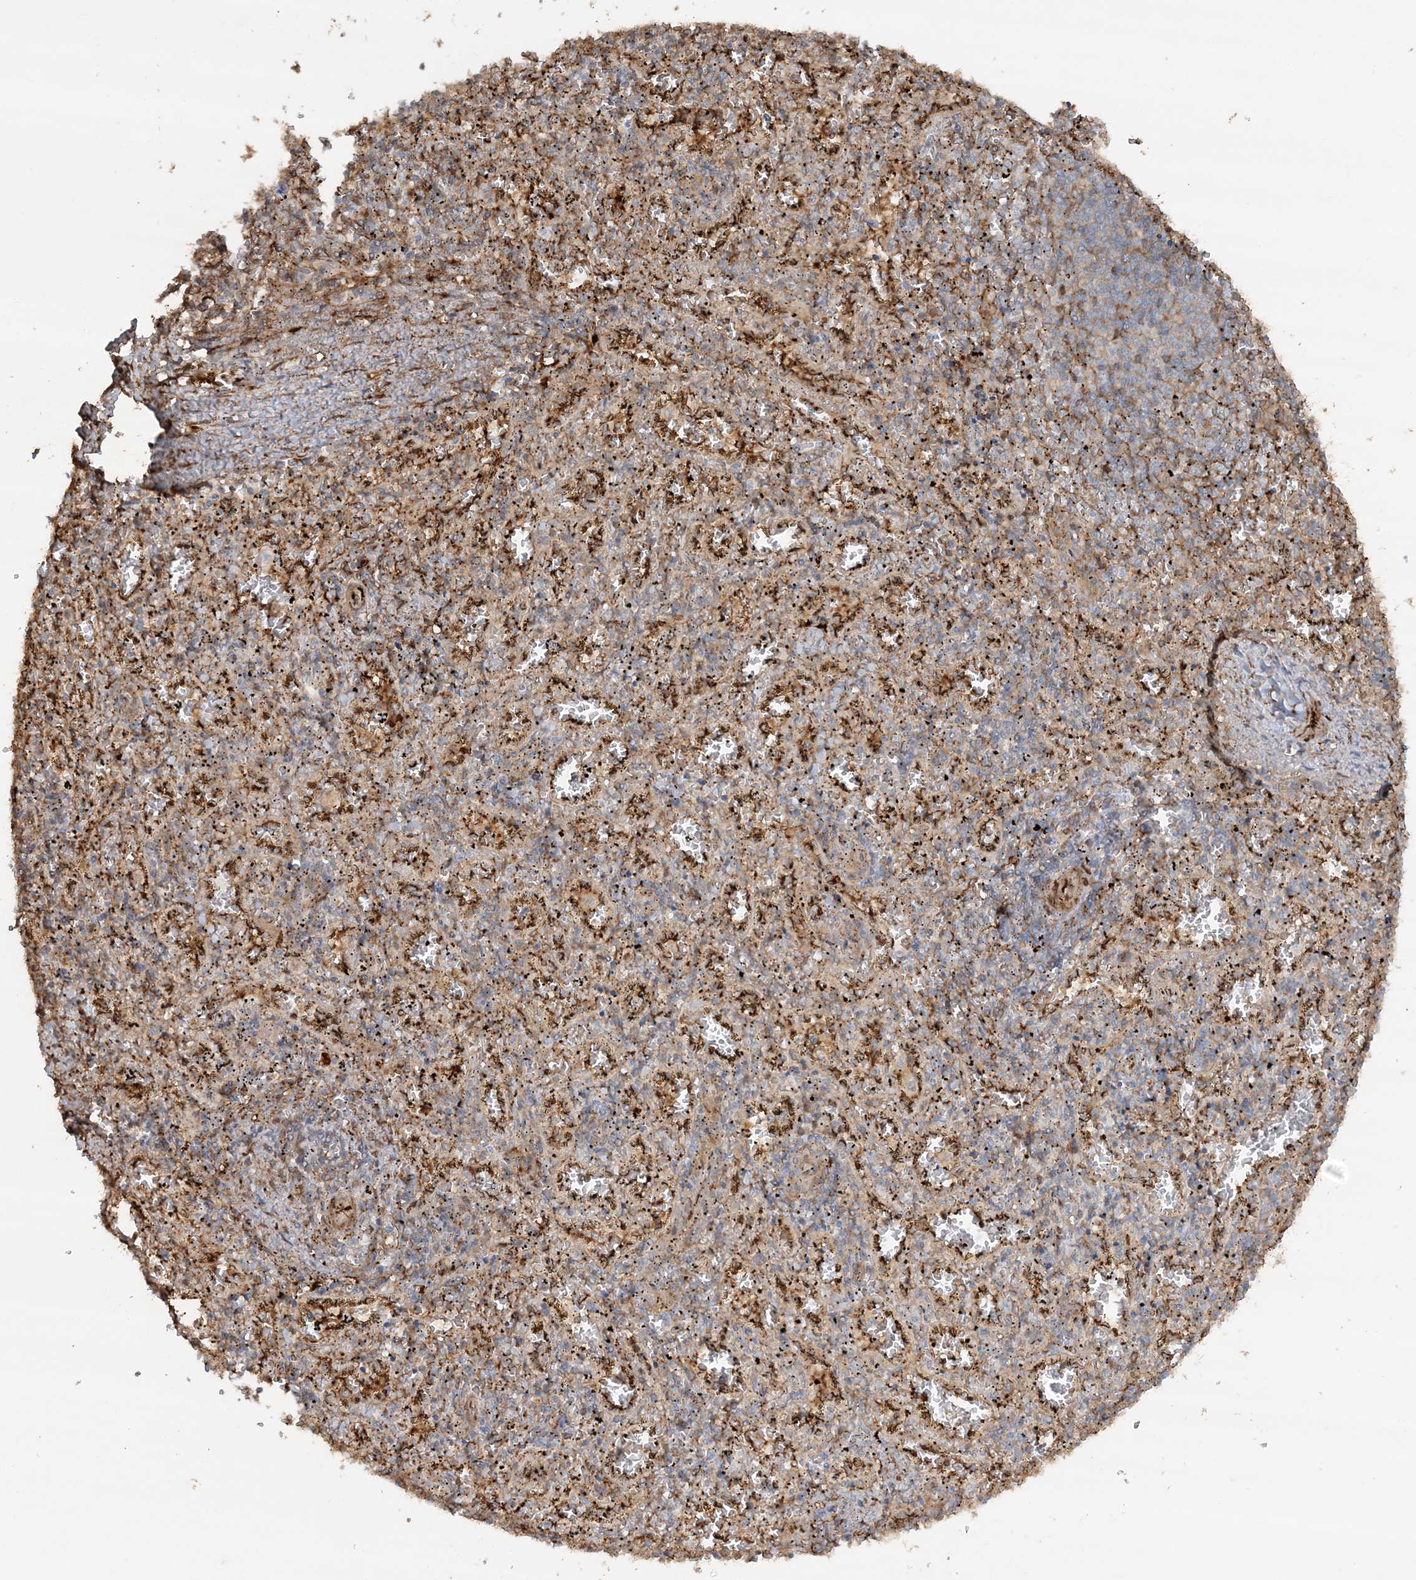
{"staining": {"intensity": "moderate", "quantity": "<25%", "location": "cytoplasmic/membranous"}, "tissue": "spleen", "cell_type": "Cells in red pulp", "image_type": "normal", "snomed": [{"axis": "morphology", "description": "Normal tissue, NOS"}, {"axis": "topography", "description": "Spleen"}], "caption": "Spleen stained for a protein (brown) exhibits moderate cytoplasmic/membranous positive staining in about <25% of cells in red pulp.", "gene": "DSTN", "patient": {"sex": "male", "age": 11}}